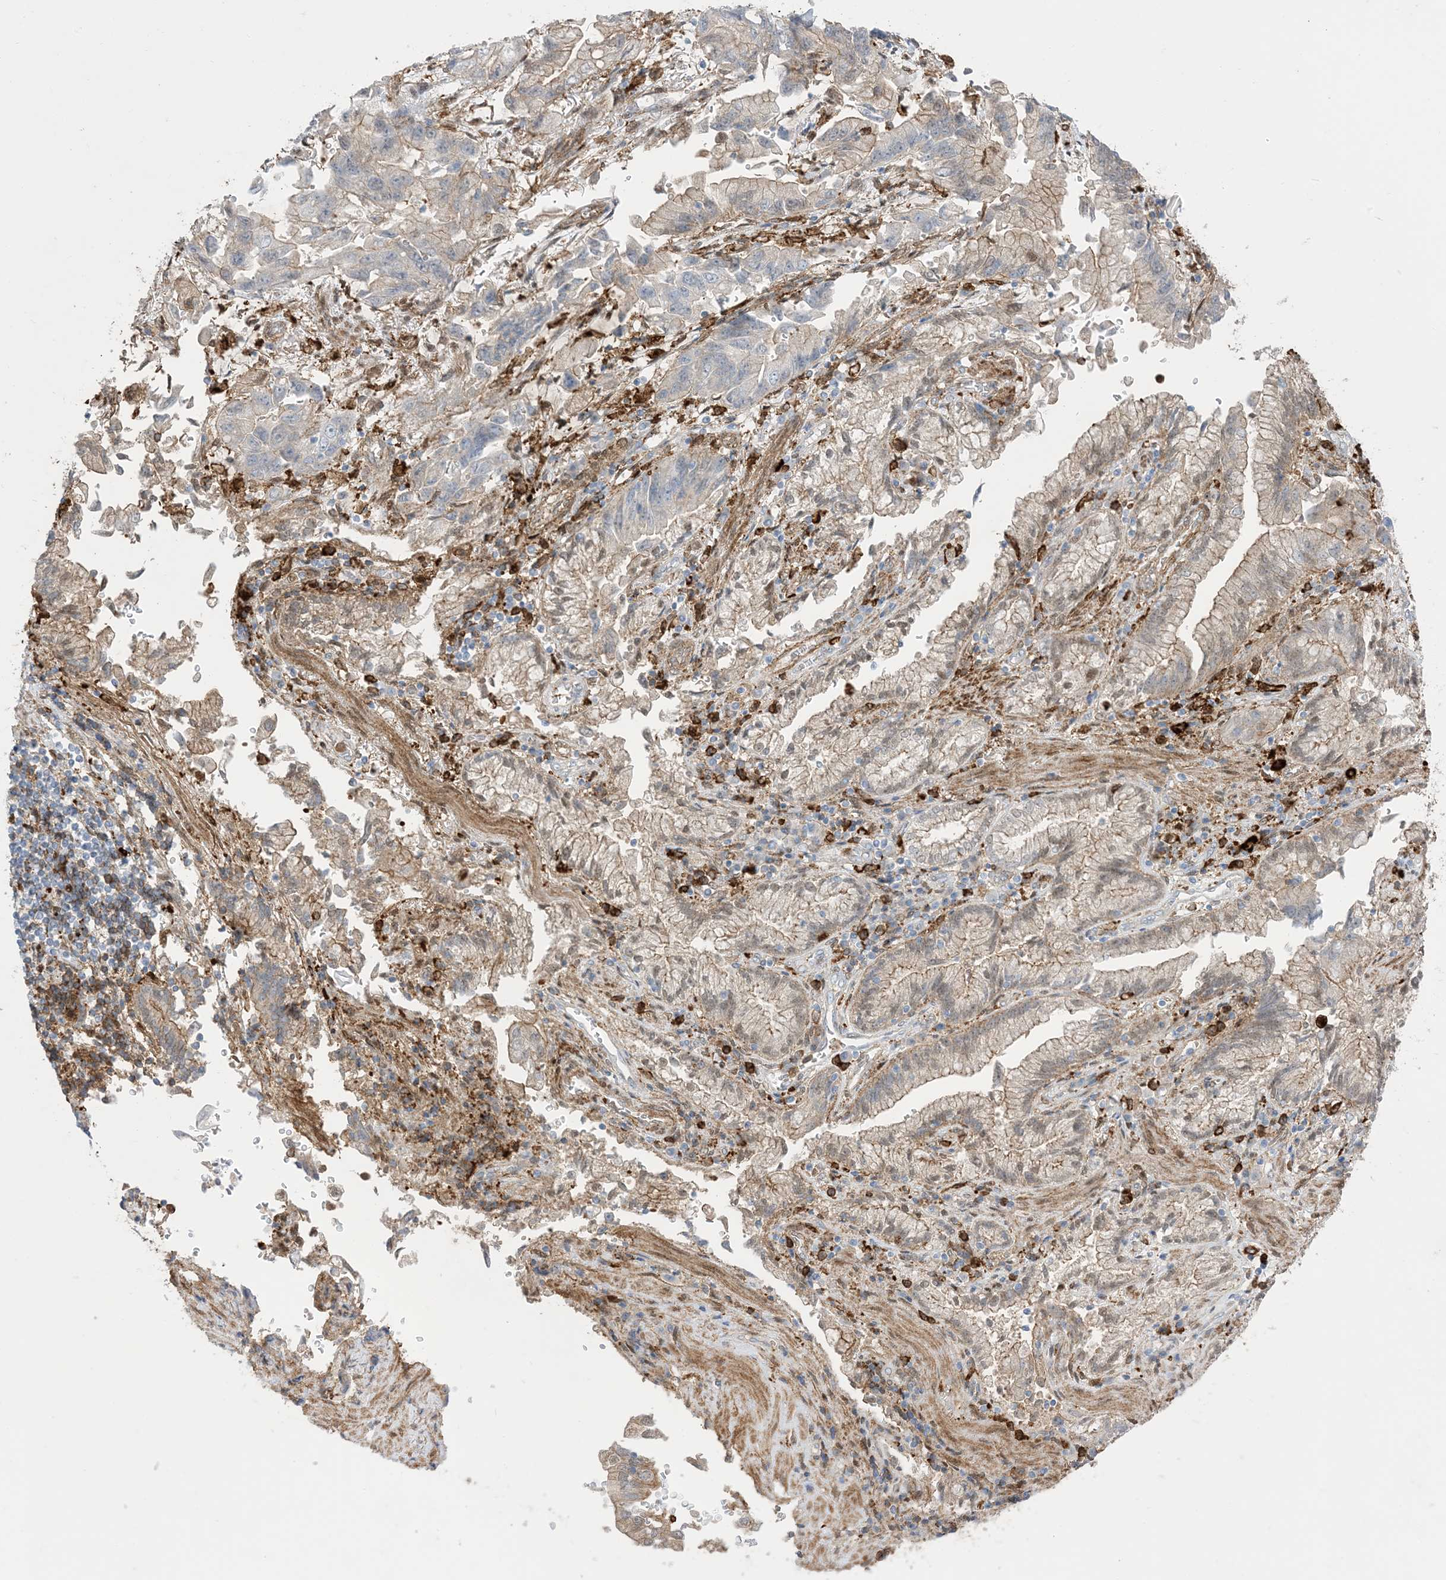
{"staining": {"intensity": "weak", "quantity": "<25%", "location": "cytoplasmic/membranous"}, "tissue": "stomach cancer", "cell_type": "Tumor cells", "image_type": "cancer", "snomed": [{"axis": "morphology", "description": "Adenocarcinoma, NOS"}, {"axis": "topography", "description": "Stomach"}], "caption": "High power microscopy image of an immunohistochemistry histopathology image of adenocarcinoma (stomach), revealing no significant expression in tumor cells.", "gene": "GSN", "patient": {"sex": "male", "age": 62}}